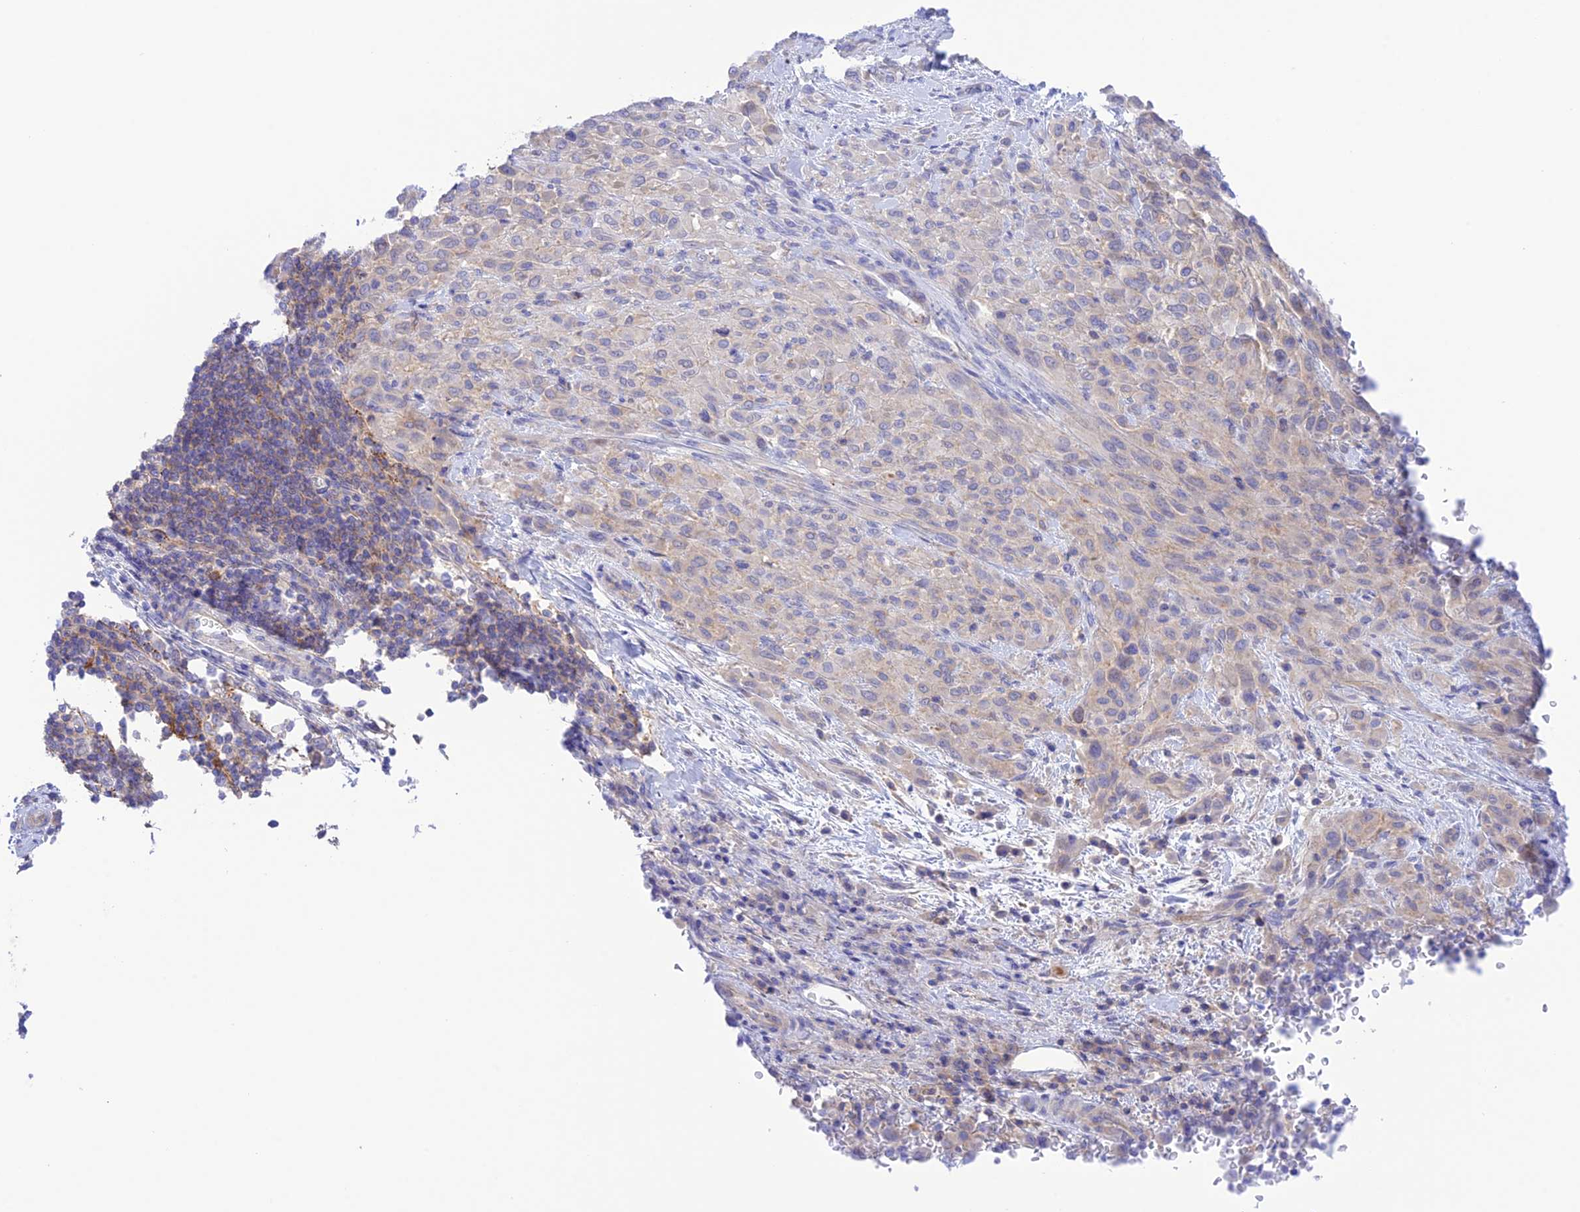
{"staining": {"intensity": "negative", "quantity": "none", "location": "none"}, "tissue": "melanoma", "cell_type": "Tumor cells", "image_type": "cancer", "snomed": [{"axis": "morphology", "description": "Malignant melanoma, Metastatic site"}, {"axis": "topography", "description": "Skin"}], "caption": "Tumor cells show no significant protein positivity in malignant melanoma (metastatic site).", "gene": "CHSY3", "patient": {"sex": "female", "age": 81}}